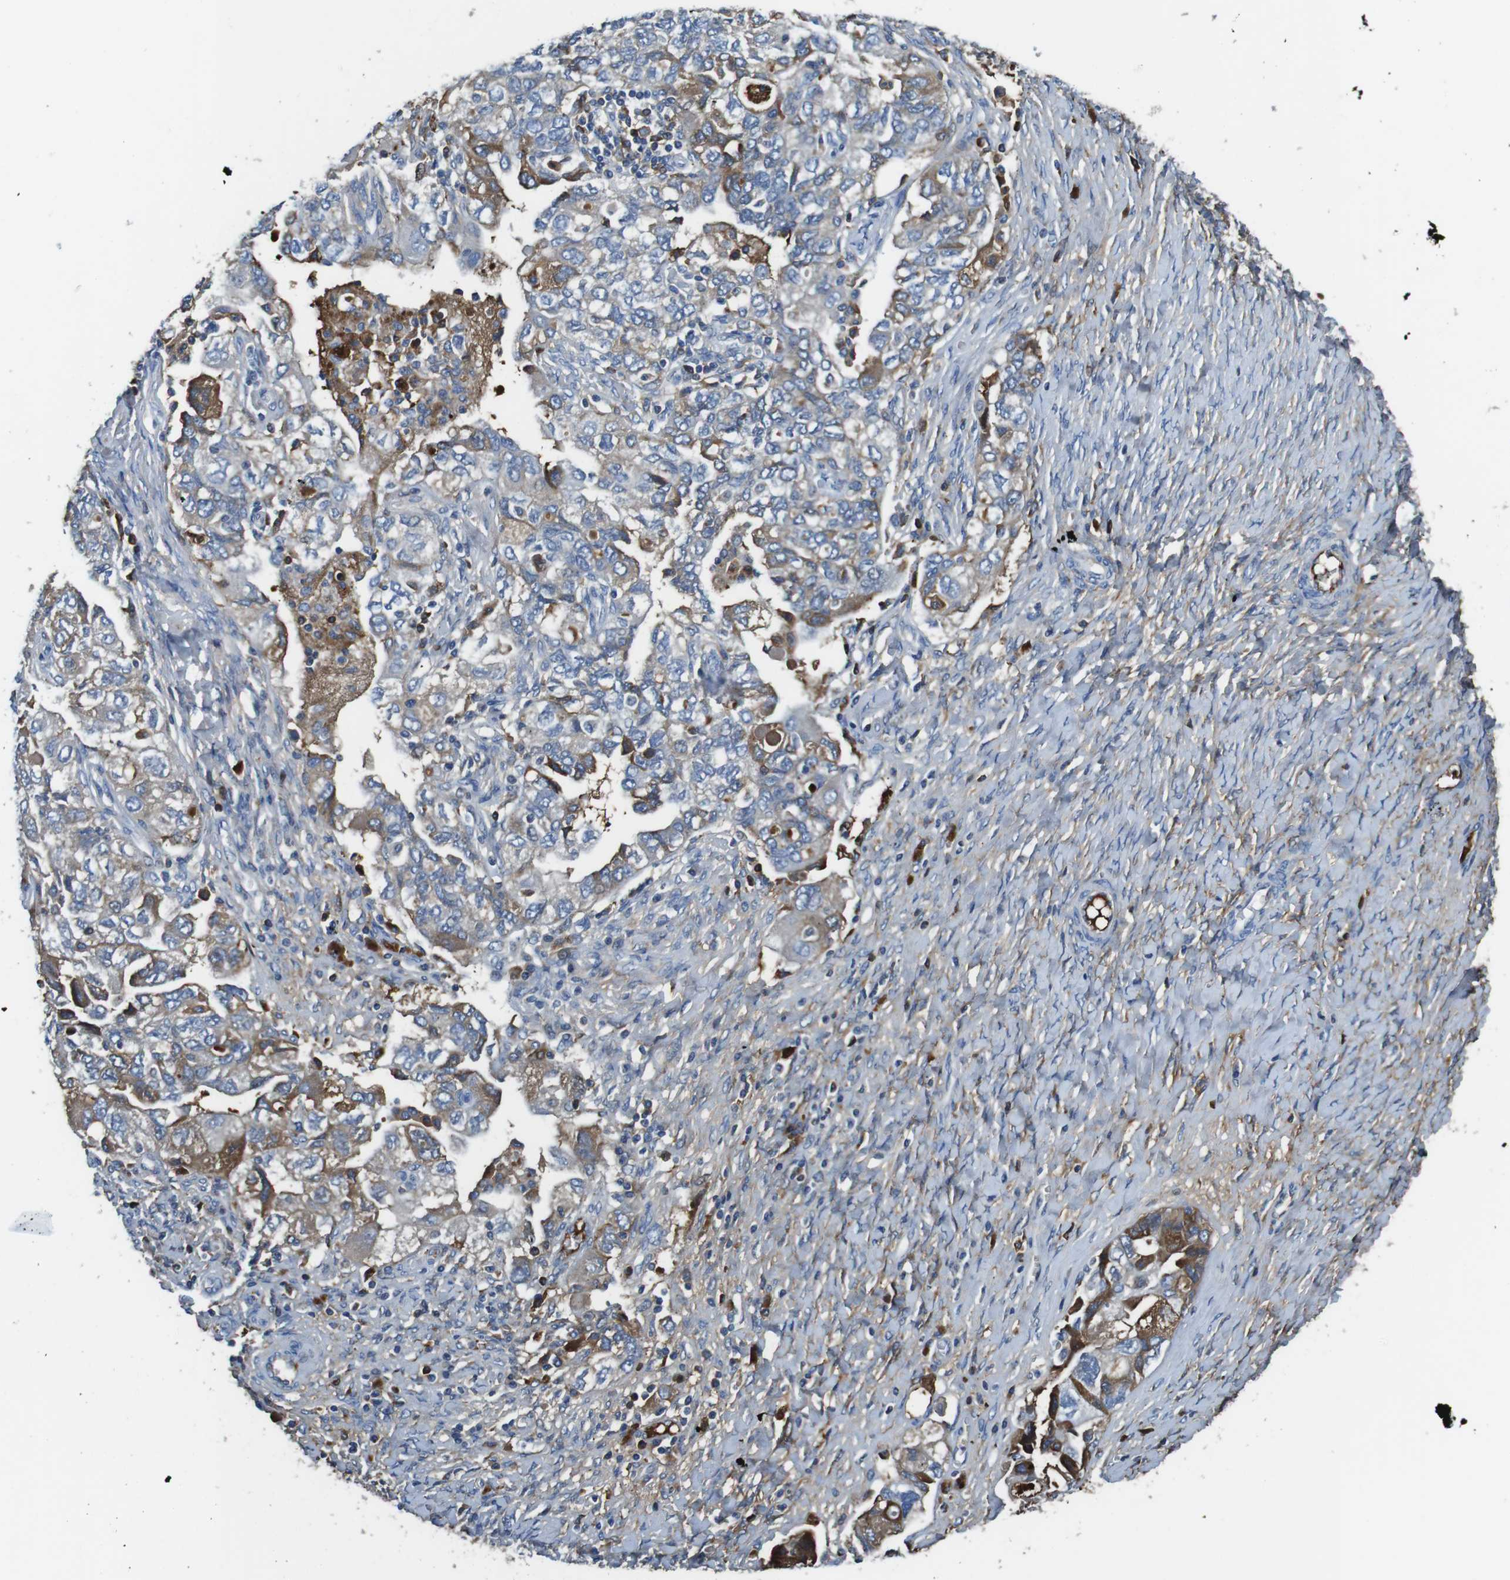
{"staining": {"intensity": "moderate", "quantity": "<25%", "location": "cytoplasmic/membranous"}, "tissue": "ovarian cancer", "cell_type": "Tumor cells", "image_type": "cancer", "snomed": [{"axis": "morphology", "description": "Carcinoma, NOS"}, {"axis": "morphology", "description": "Cystadenocarcinoma, serous, NOS"}, {"axis": "topography", "description": "Ovary"}], "caption": "Protein expression analysis of human ovarian serous cystadenocarcinoma reveals moderate cytoplasmic/membranous positivity in about <25% of tumor cells.", "gene": "TMPRSS15", "patient": {"sex": "female", "age": 69}}